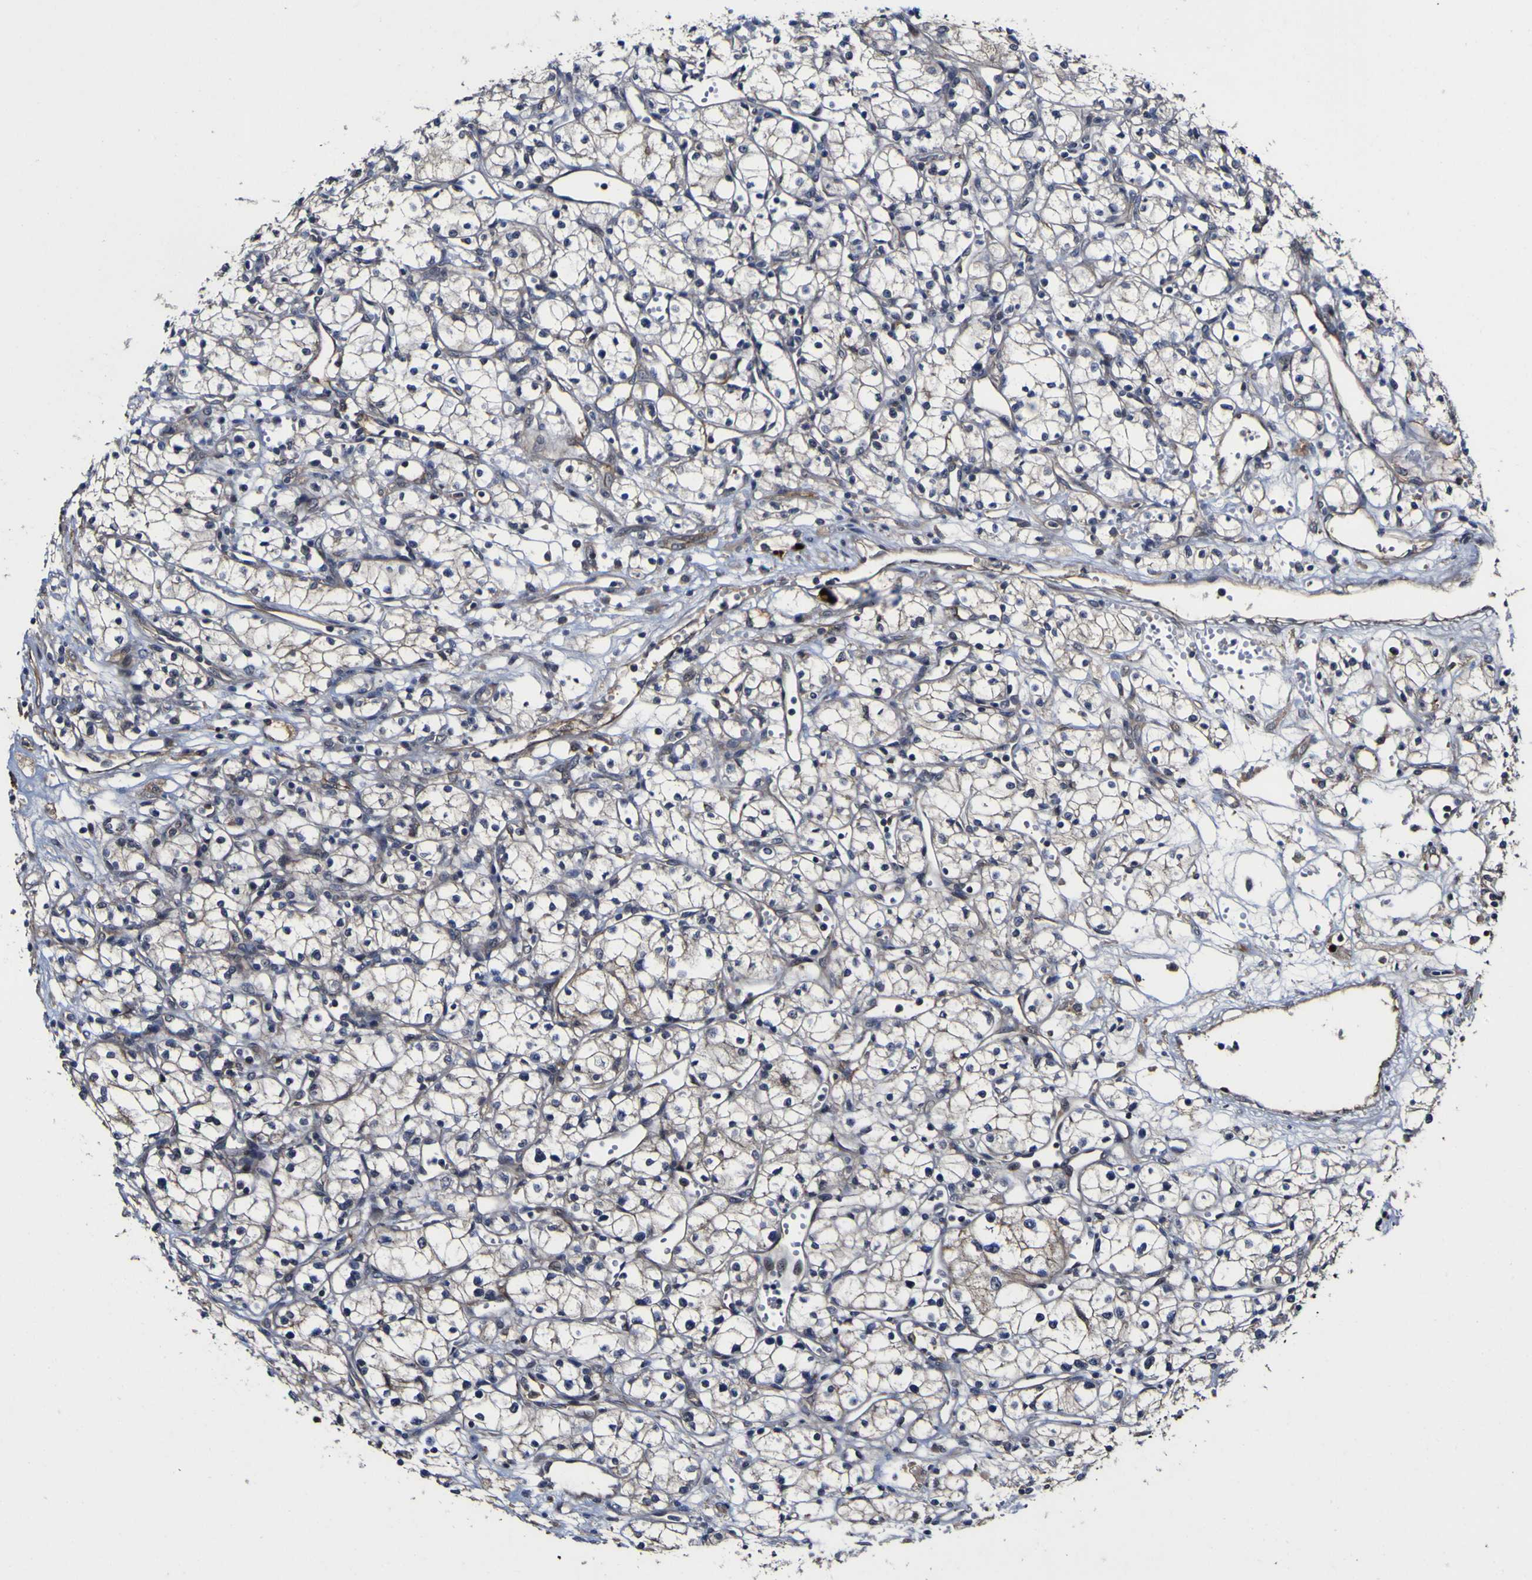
{"staining": {"intensity": "negative", "quantity": "none", "location": "none"}, "tissue": "renal cancer", "cell_type": "Tumor cells", "image_type": "cancer", "snomed": [{"axis": "morphology", "description": "Normal tissue, NOS"}, {"axis": "morphology", "description": "Adenocarcinoma, NOS"}, {"axis": "topography", "description": "Kidney"}], "caption": "This is a micrograph of immunohistochemistry (IHC) staining of renal cancer, which shows no expression in tumor cells.", "gene": "CCL2", "patient": {"sex": "male", "age": 59}}